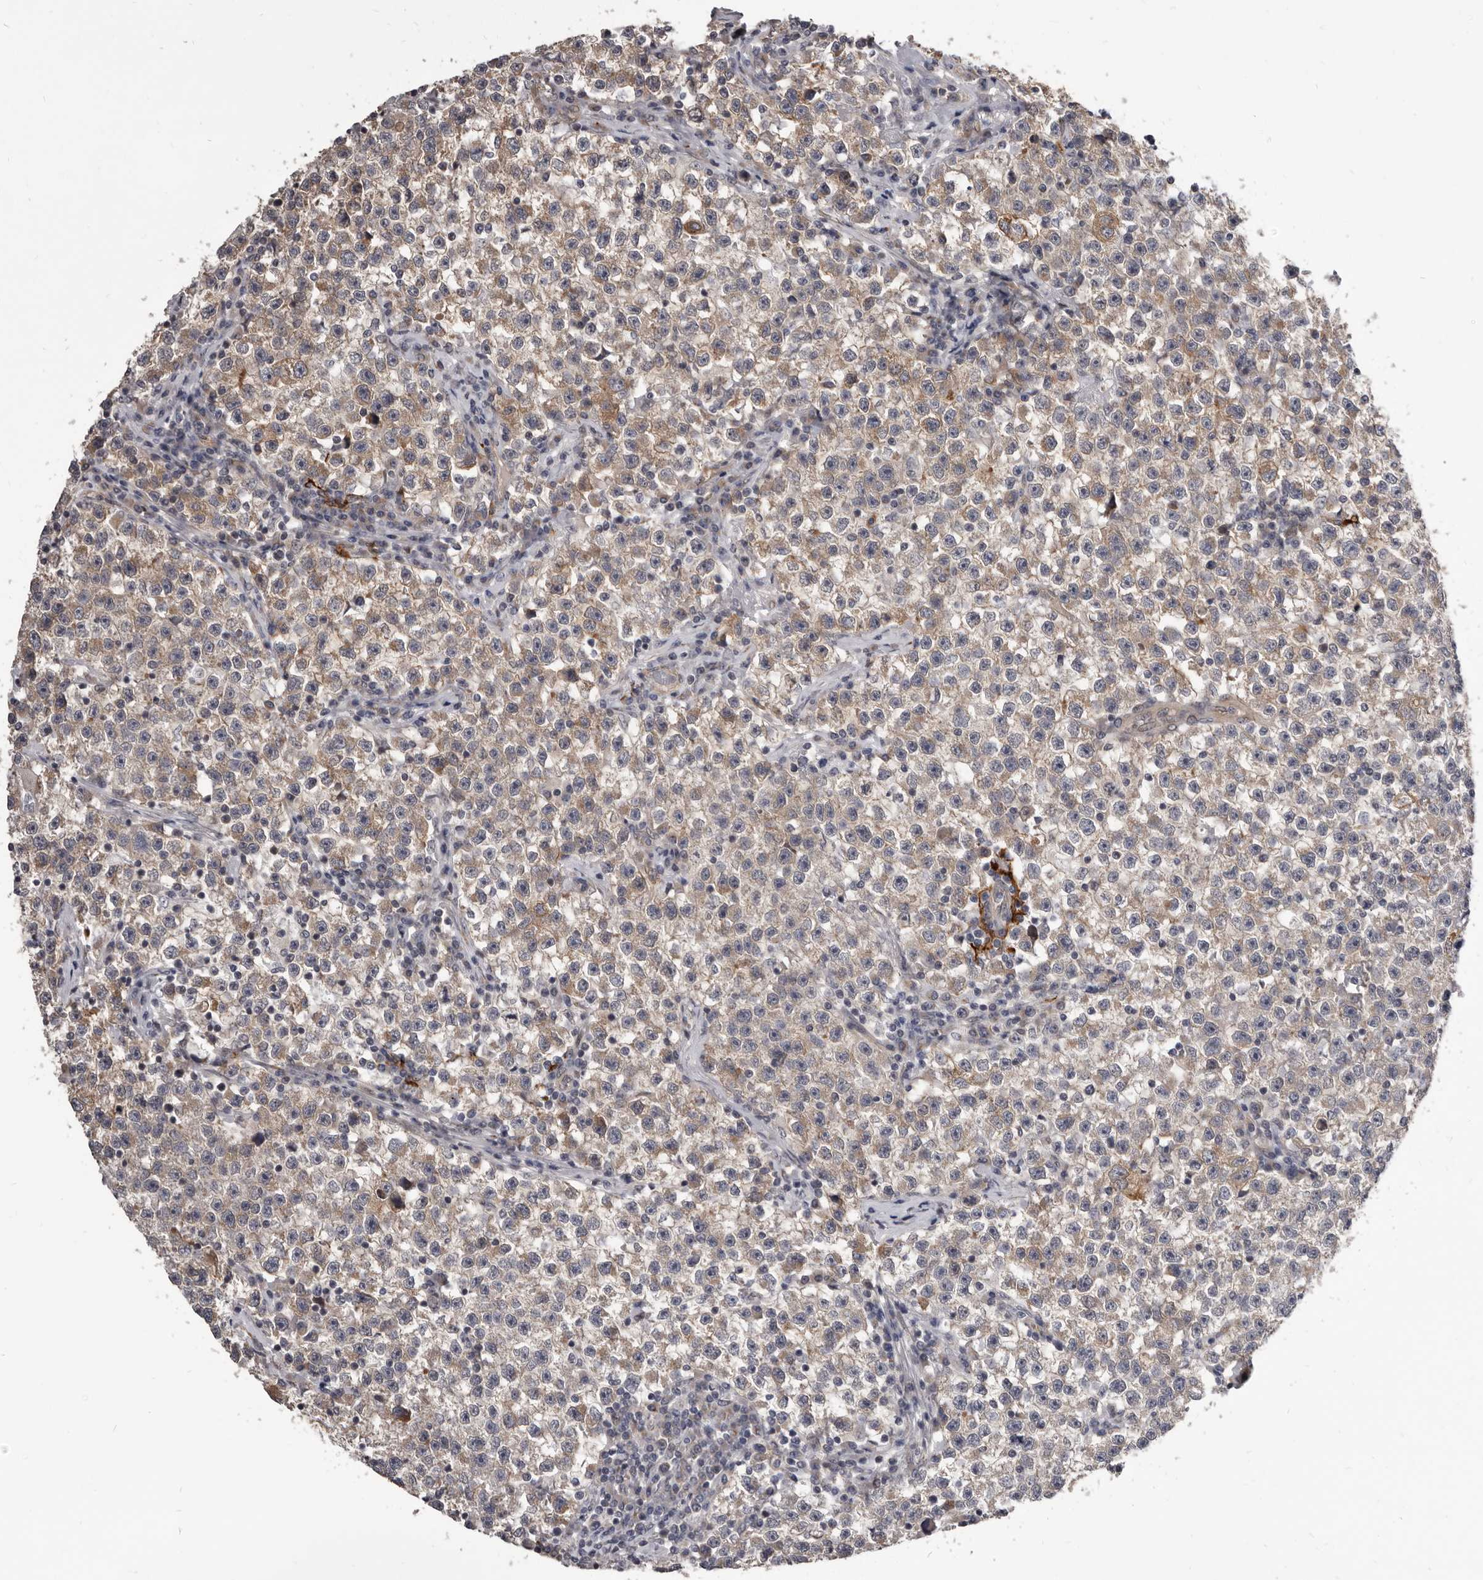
{"staining": {"intensity": "moderate", "quantity": ">75%", "location": "cytoplasmic/membranous"}, "tissue": "testis cancer", "cell_type": "Tumor cells", "image_type": "cancer", "snomed": [{"axis": "morphology", "description": "Seminoma, NOS"}, {"axis": "topography", "description": "Testis"}], "caption": "IHC of testis cancer shows medium levels of moderate cytoplasmic/membranous positivity in approximately >75% of tumor cells. (Stains: DAB in brown, nuclei in blue, Microscopy: brightfield microscopy at high magnification).", "gene": "ADAMTS20", "patient": {"sex": "male", "age": 22}}